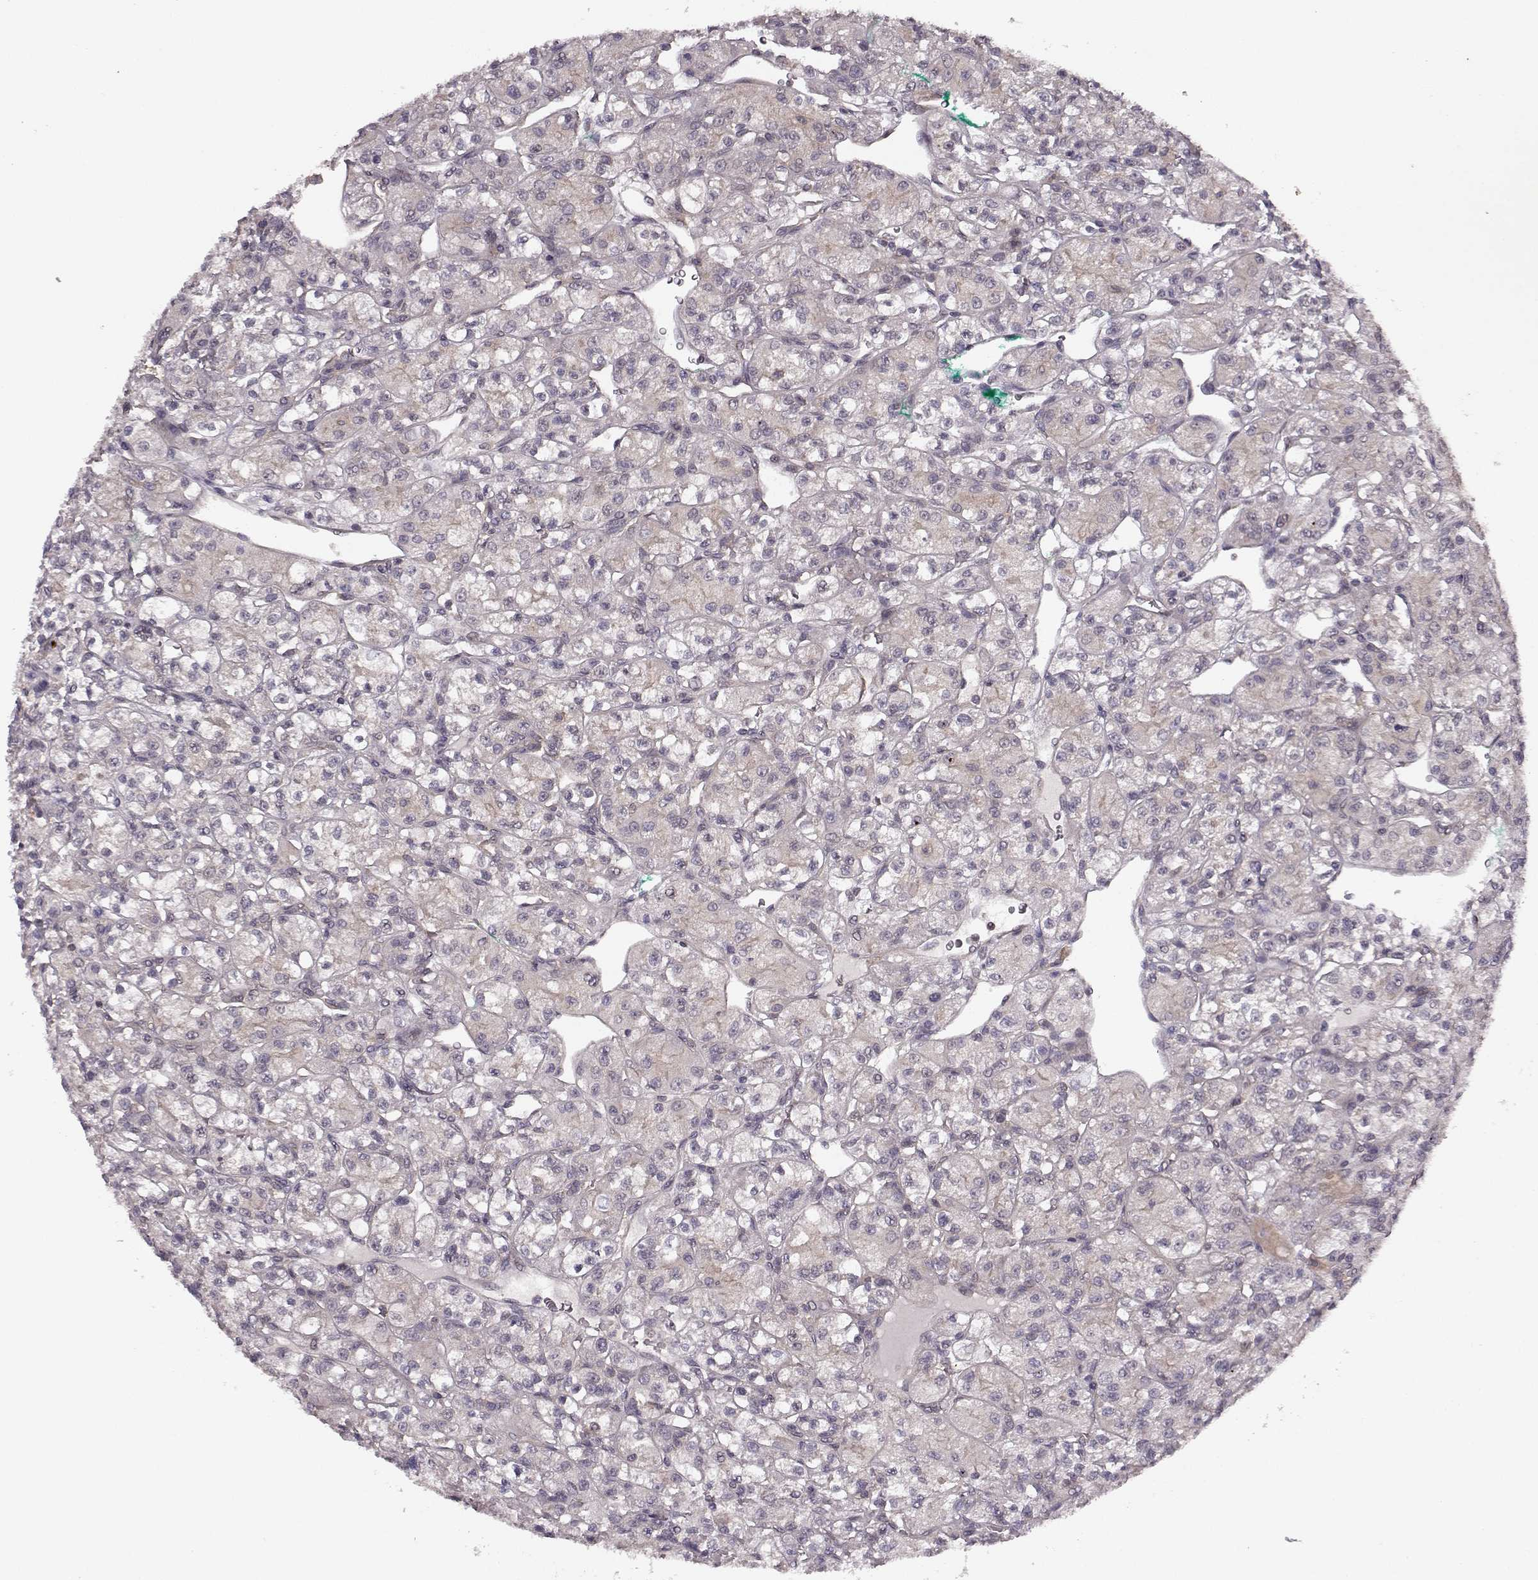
{"staining": {"intensity": "negative", "quantity": "none", "location": "none"}, "tissue": "renal cancer", "cell_type": "Tumor cells", "image_type": "cancer", "snomed": [{"axis": "morphology", "description": "Adenocarcinoma, NOS"}, {"axis": "topography", "description": "Kidney"}], "caption": "Immunohistochemistry (IHC) photomicrograph of neoplastic tissue: human adenocarcinoma (renal) stained with DAB exhibits no significant protein positivity in tumor cells.", "gene": "SLAIN2", "patient": {"sex": "female", "age": 70}}